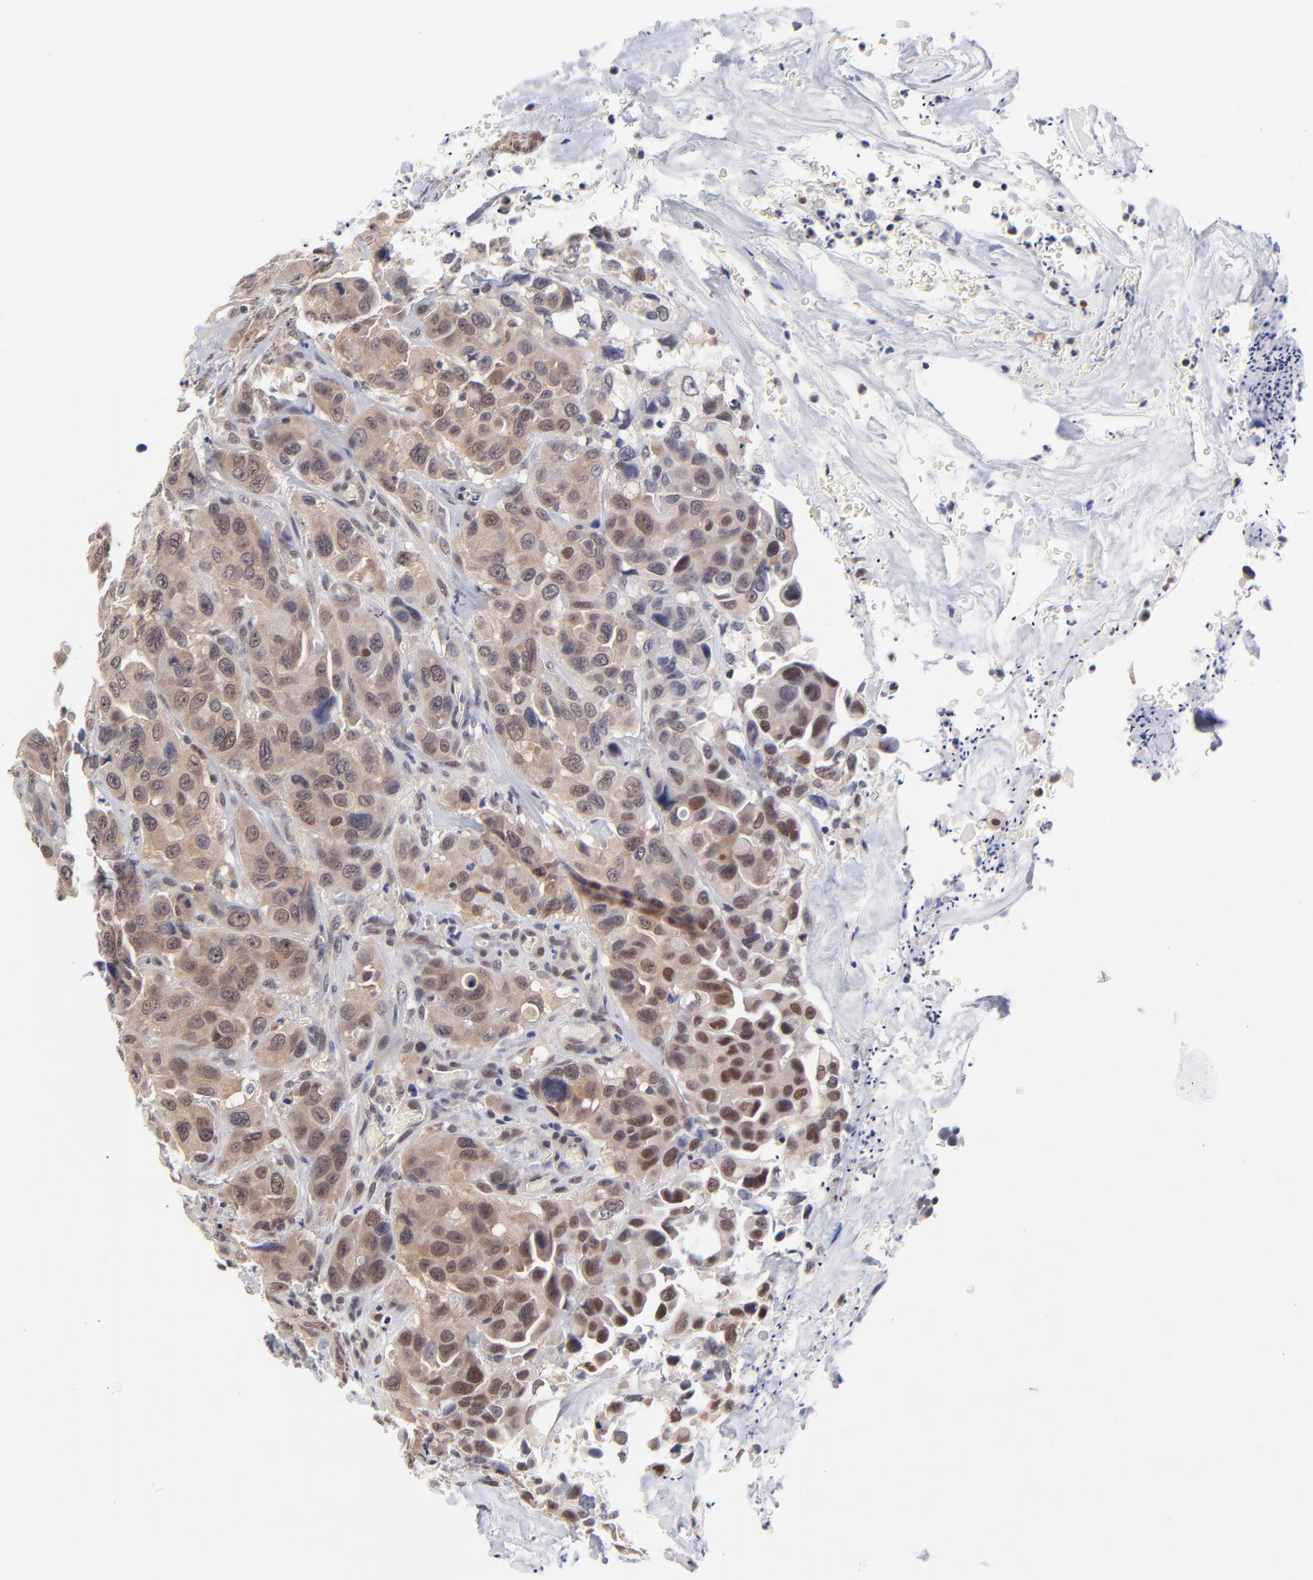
{"staining": {"intensity": "moderate", "quantity": ">75%", "location": "cytoplasmic/membranous"}, "tissue": "urothelial cancer", "cell_type": "Tumor cells", "image_type": "cancer", "snomed": [{"axis": "morphology", "description": "Urothelial carcinoma, High grade"}, {"axis": "topography", "description": "Urinary bladder"}], "caption": "This is an image of IHC staining of urothelial cancer, which shows moderate expression in the cytoplasmic/membranous of tumor cells.", "gene": "UBE2E3", "patient": {"sex": "male", "age": 73}}